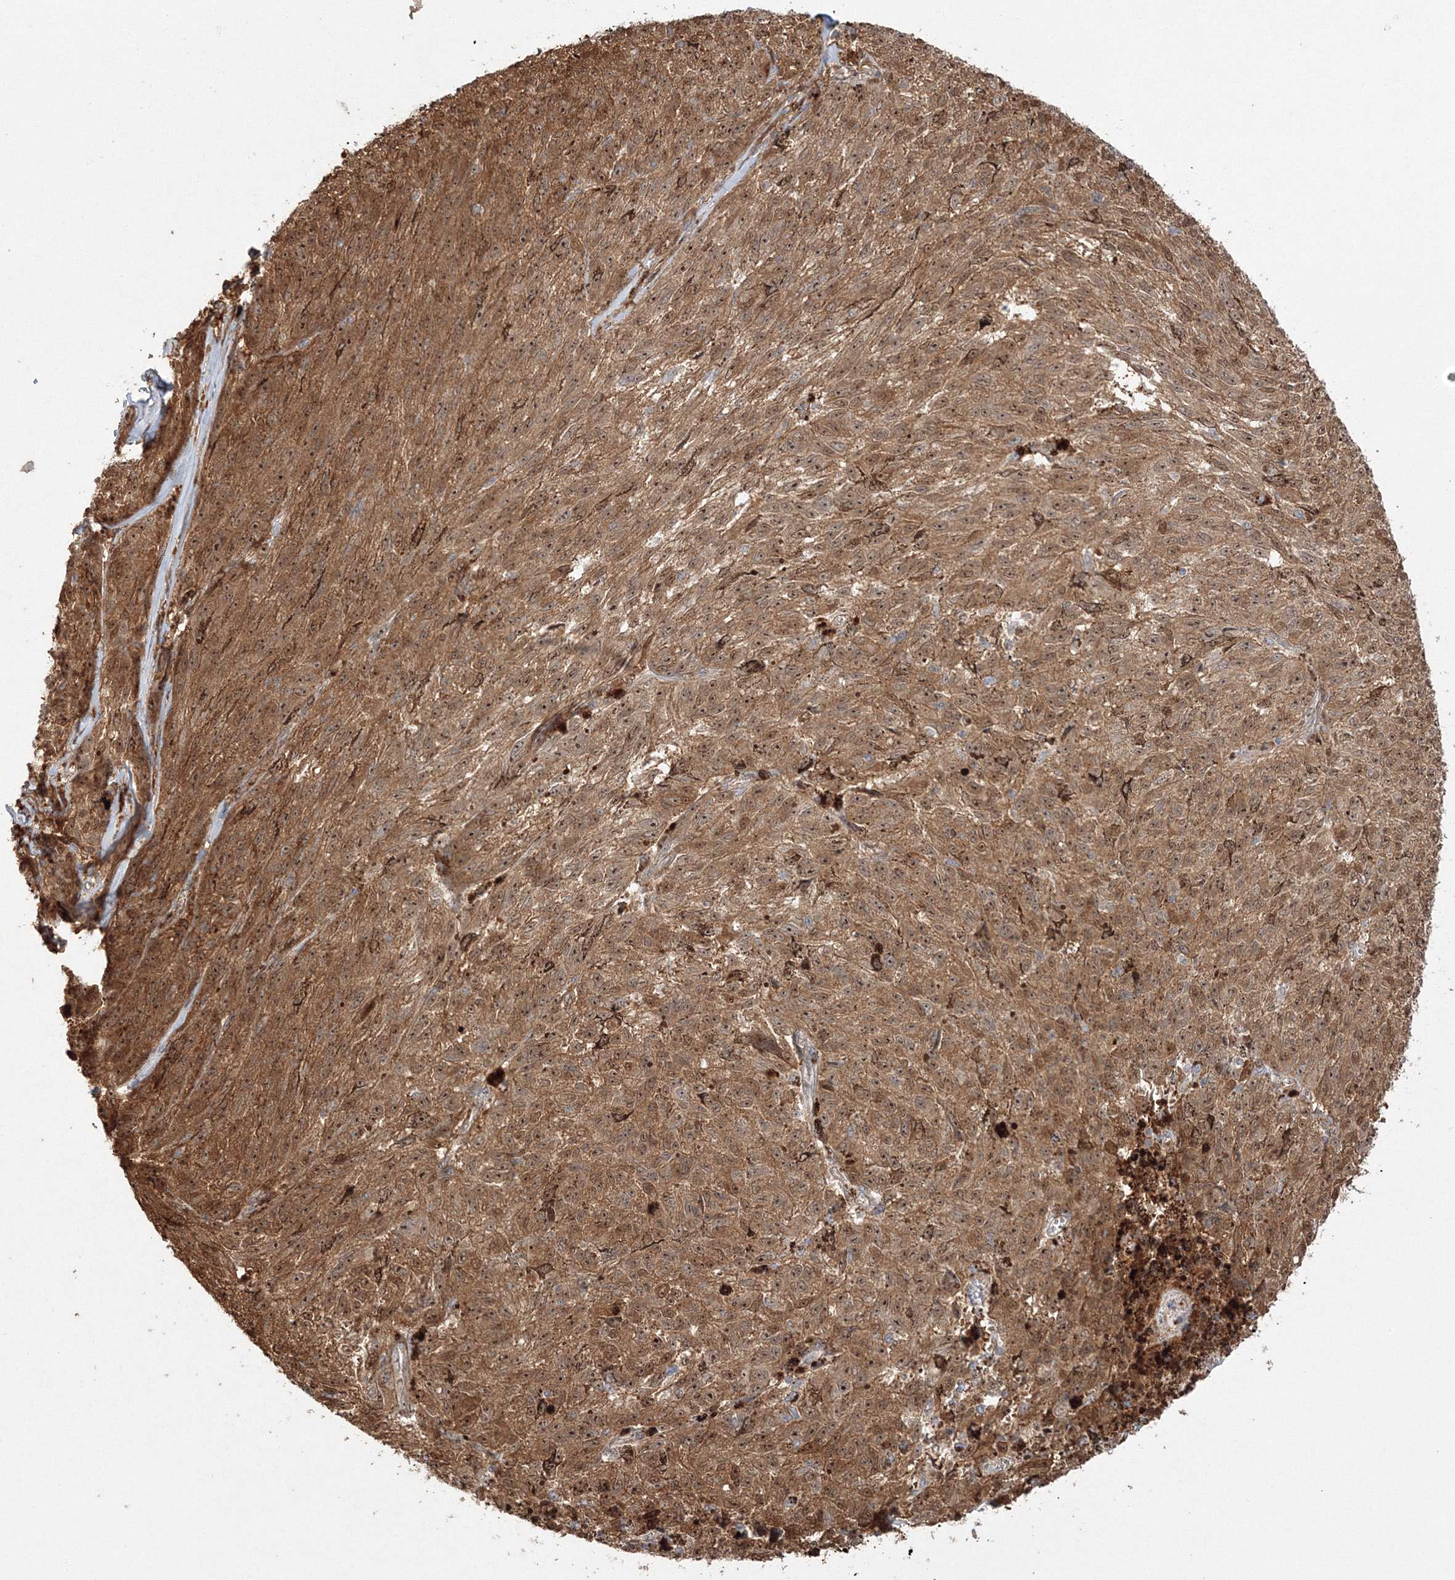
{"staining": {"intensity": "moderate", "quantity": ">75%", "location": "cytoplasmic/membranous,nuclear"}, "tissue": "melanoma", "cell_type": "Tumor cells", "image_type": "cancer", "snomed": [{"axis": "morphology", "description": "Malignant melanoma, NOS"}, {"axis": "topography", "description": "Skin"}], "caption": "DAB (3,3'-diaminobenzidine) immunohistochemical staining of human malignant melanoma displays moderate cytoplasmic/membranous and nuclear protein positivity in approximately >75% of tumor cells.", "gene": "NPM3", "patient": {"sex": "female", "age": 72}}